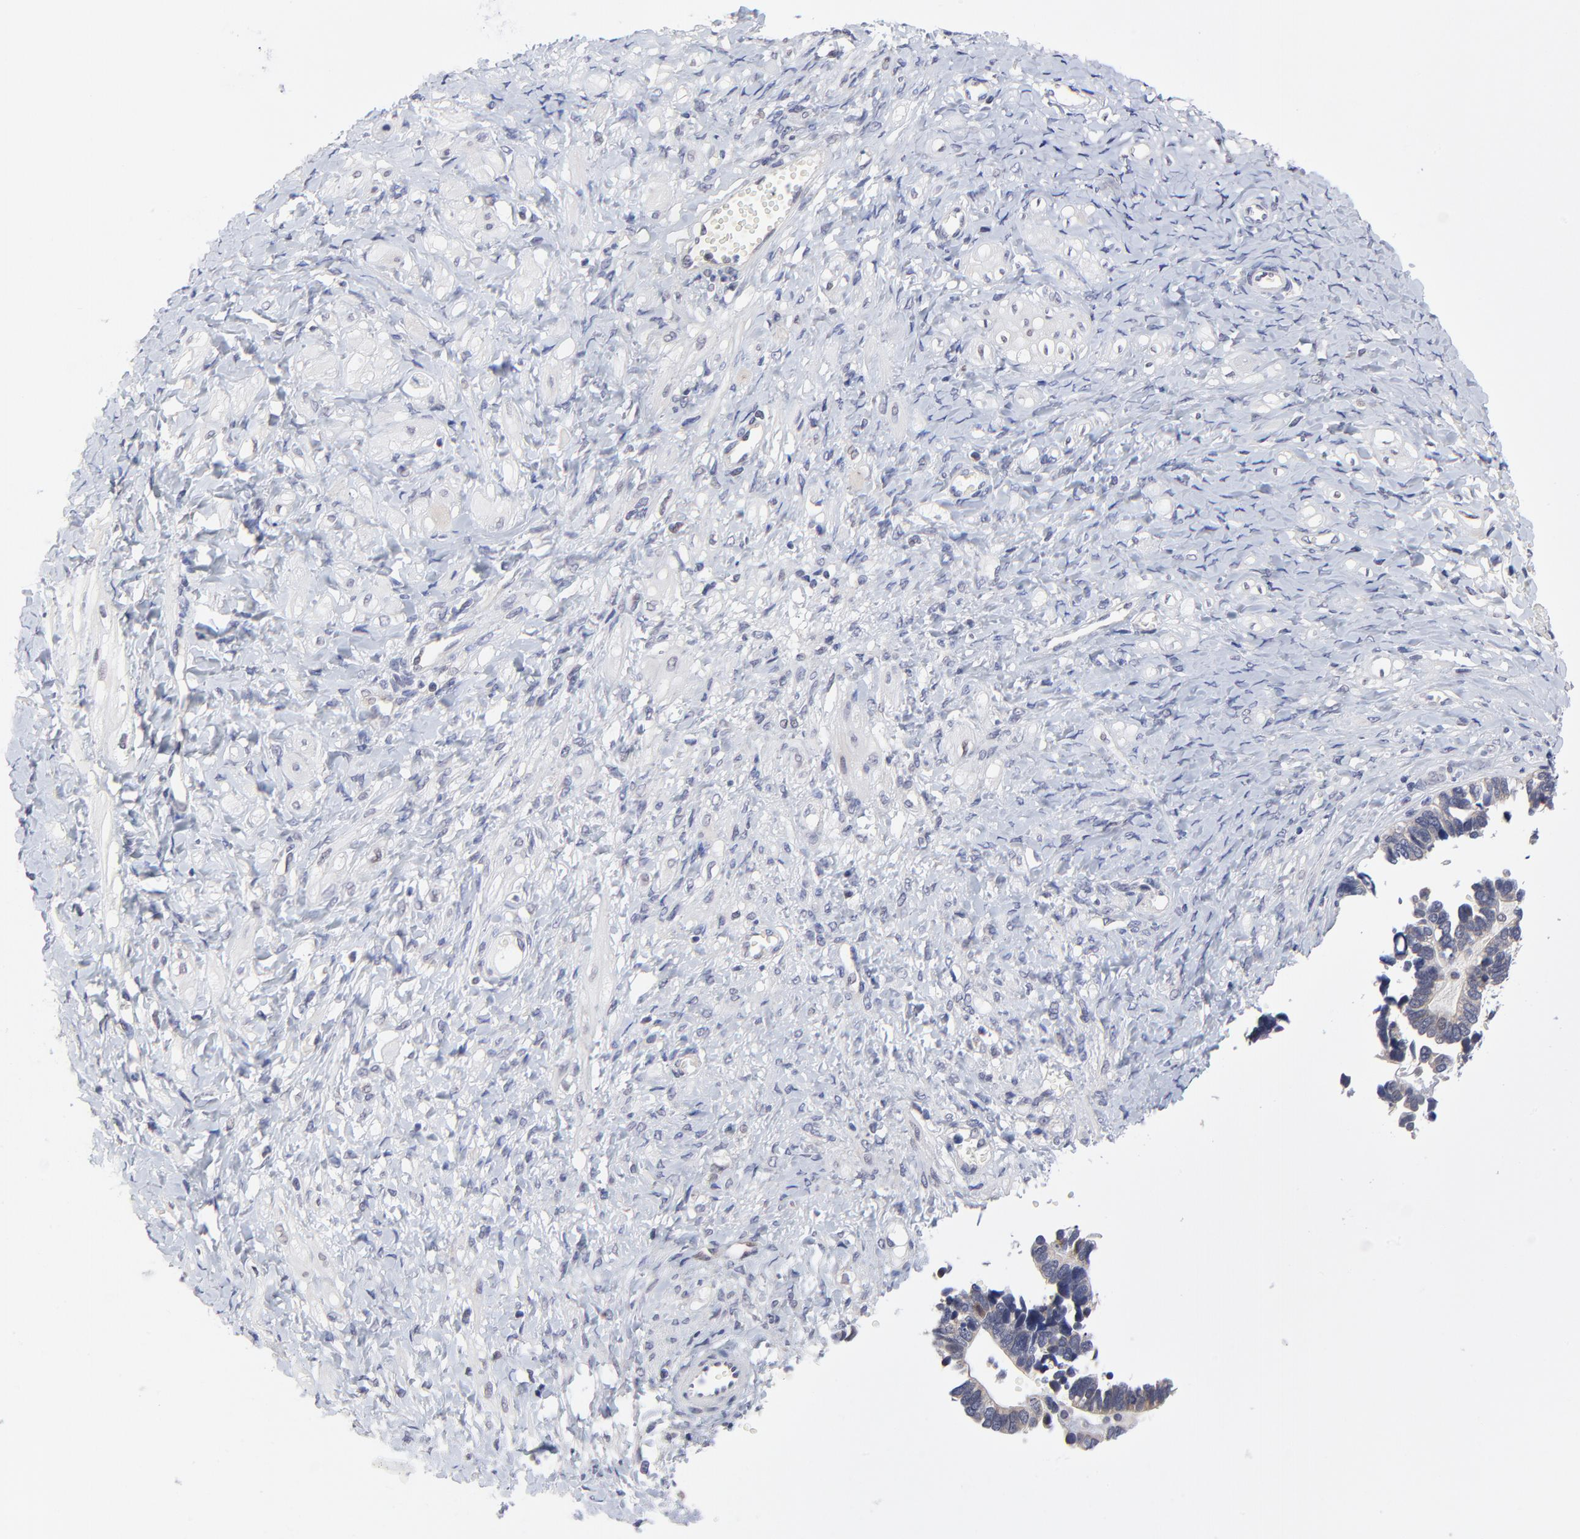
{"staining": {"intensity": "weak", "quantity": "<25%", "location": "cytoplasmic/membranous"}, "tissue": "ovarian cancer", "cell_type": "Tumor cells", "image_type": "cancer", "snomed": [{"axis": "morphology", "description": "Cystadenocarcinoma, serous, NOS"}, {"axis": "topography", "description": "Ovary"}], "caption": "IHC of human serous cystadenocarcinoma (ovarian) exhibits no staining in tumor cells.", "gene": "FBXO8", "patient": {"sex": "female", "age": 77}}